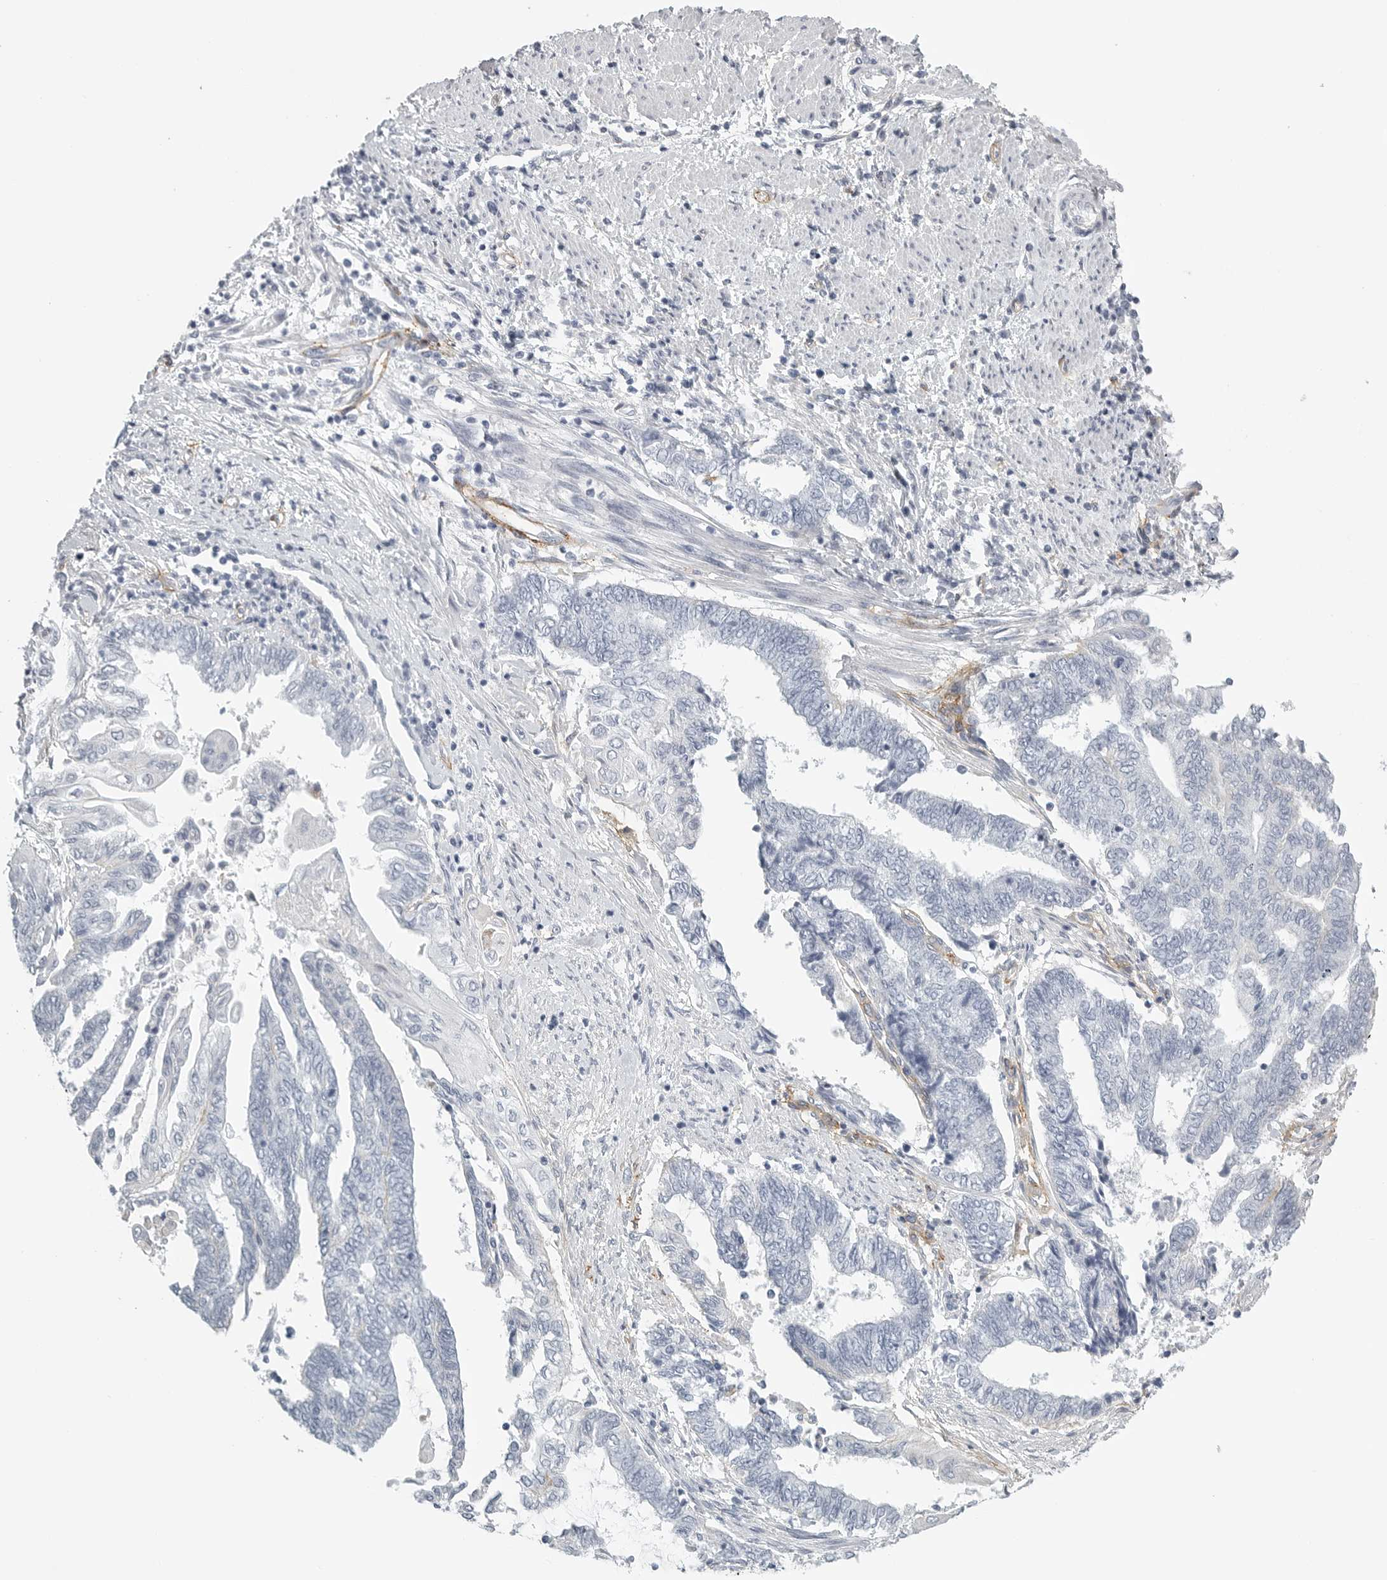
{"staining": {"intensity": "negative", "quantity": "none", "location": "none"}, "tissue": "endometrial cancer", "cell_type": "Tumor cells", "image_type": "cancer", "snomed": [{"axis": "morphology", "description": "Adenocarcinoma, NOS"}, {"axis": "topography", "description": "Uterus"}, {"axis": "topography", "description": "Endometrium"}], "caption": "High magnification brightfield microscopy of adenocarcinoma (endometrial) stained with DAB (brown) and counterstained with hematoxylin (blue): tumor cells show no significant expression.", "gene": "TNR", "patient": {"sex": "female", "age": 70}}